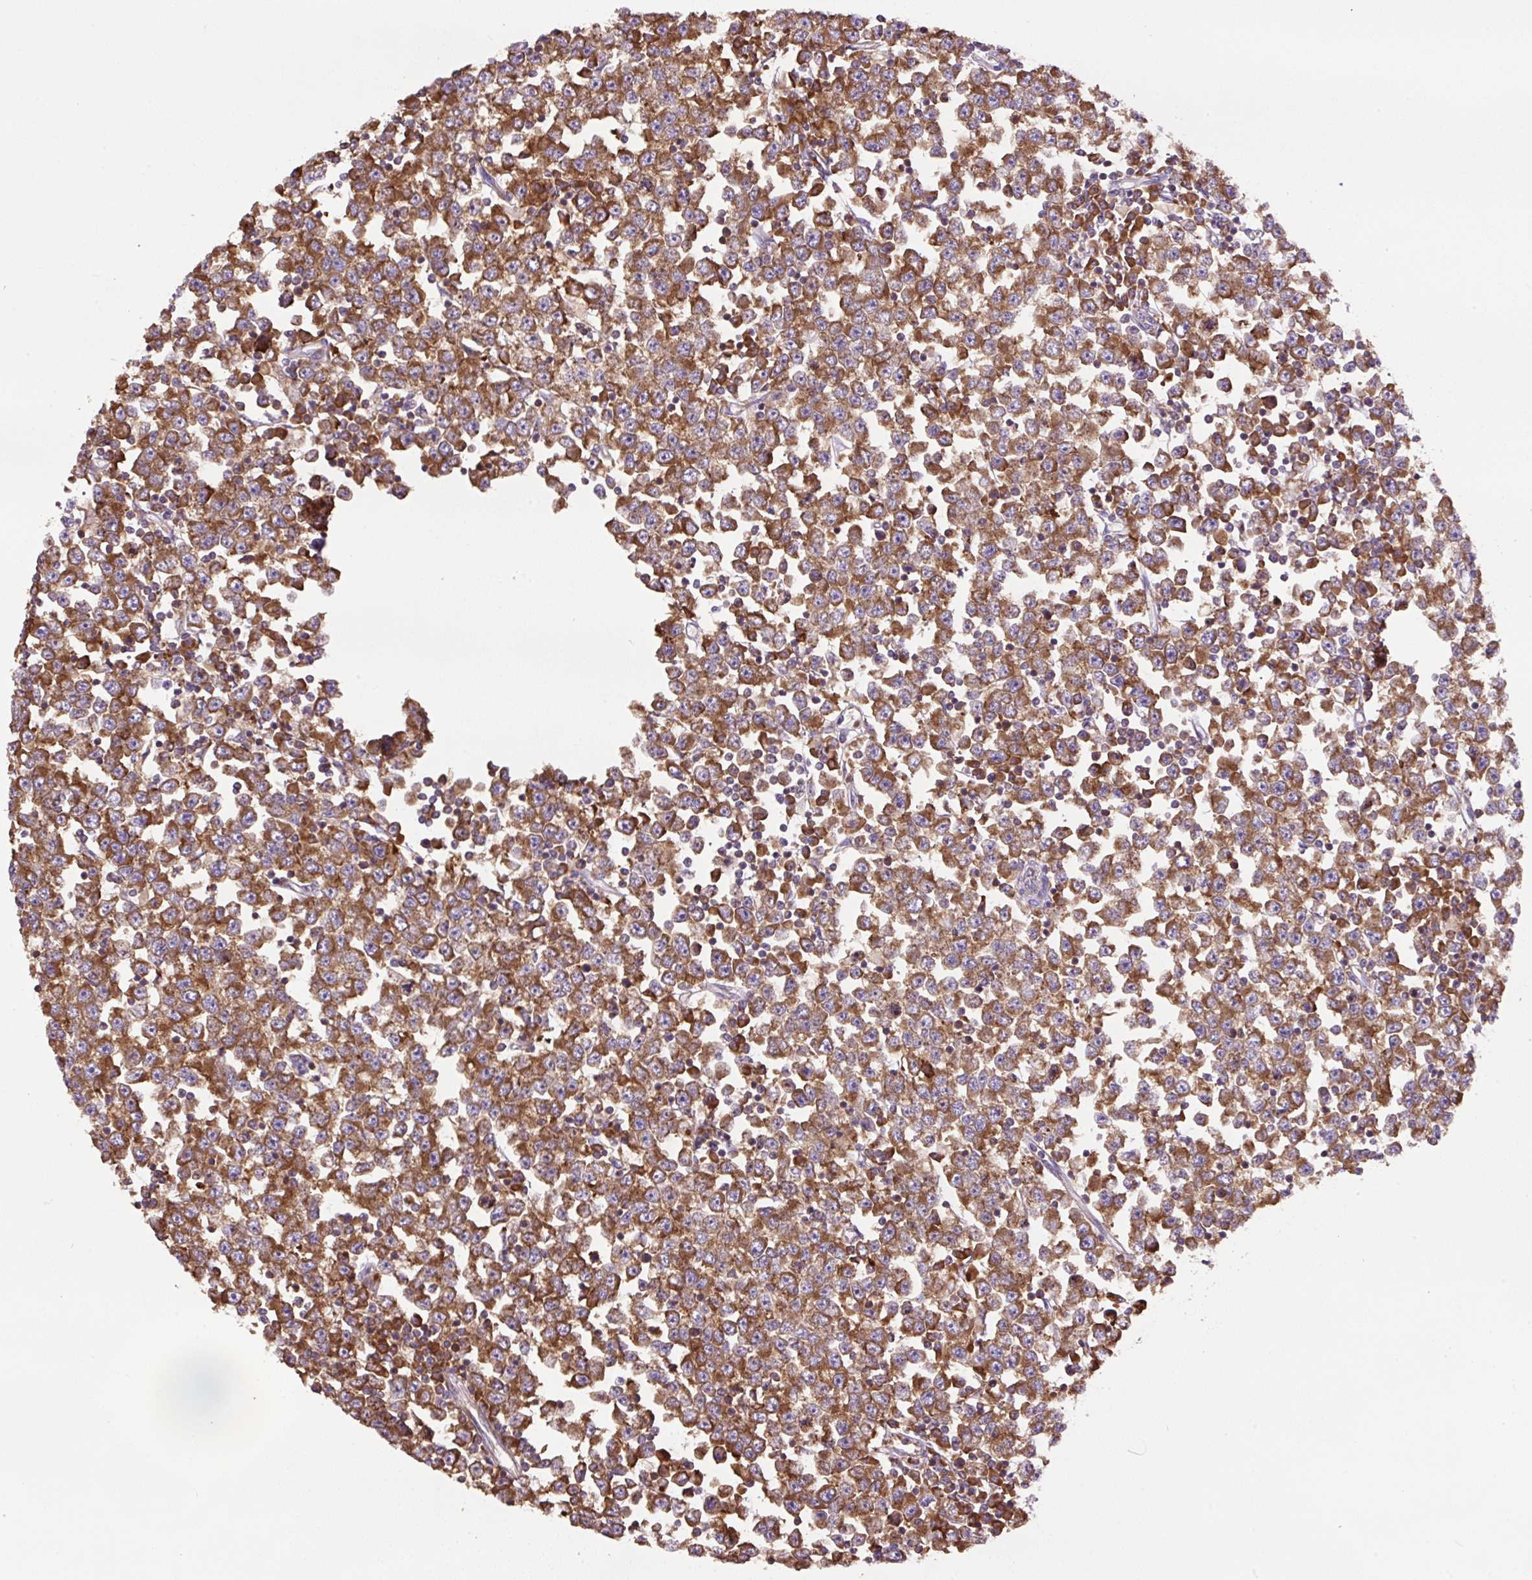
{"staining": {"intensity": "strong", "quantity": ">75%", "location": "cytoplasmic/membranous"}, "tissue": "testis cancer", "cell_type": "Tumor cells", "image_type": "cancer", "snomed": [{"axis": "morphology", "description": "Seminoma, NOS"}, {"axis": "topography", "description": "Testis"}], "caption": "IHC (DAB (3,3'-diaminobenzidine)) staining of human testis seminoma reveals strong cytoplasmic/membranous protein staining in about >75% of tumor cells. Using DAB (3,3'-diaminobenzidine) (brown) and hematoxylin (blue) stains, captured at high magnification using brightfield microscopy.", "gene": "RPS23", "patient": {"sex": "male", "age": 65}}